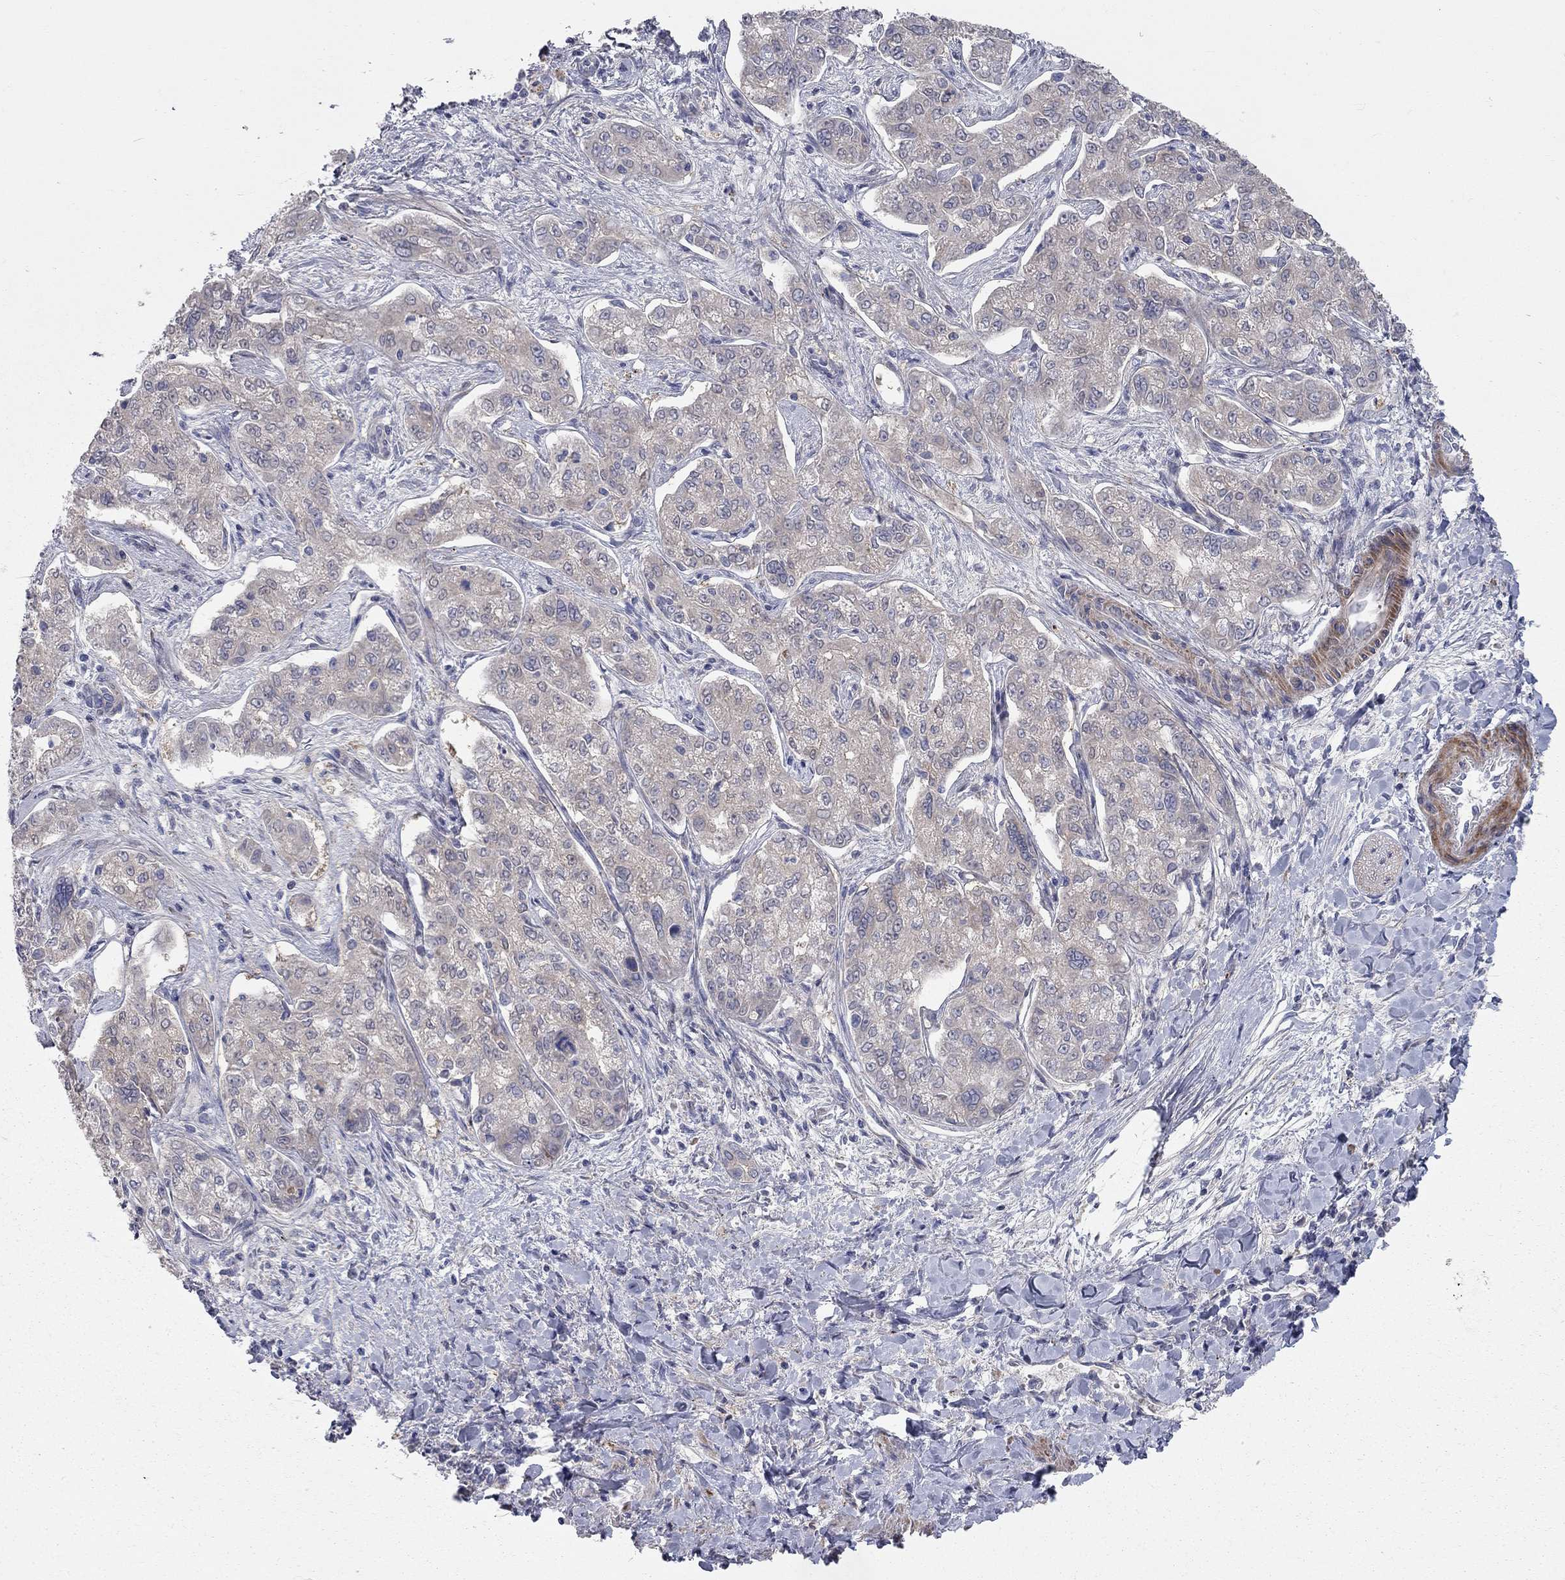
{"staining": {"intensity": "weak", "quantity": "<25%", "location": "cytoplasmic/membranous"}, "tissue": "liver cancer", "cell_type": "Tumor cells", "image_type": "cancer", "snomed": [{"axis": "morphology", "description": "Cholangiocarcinoma"}, {"axis": "topography", "description": "Liver"}], "caption": "Photomicrograph shows no significant protein expression in tumor cells of cholangiocarcinoma (liver).", "gene": "KANSL1L", "patient": {"sex": "female", "age": 47}}